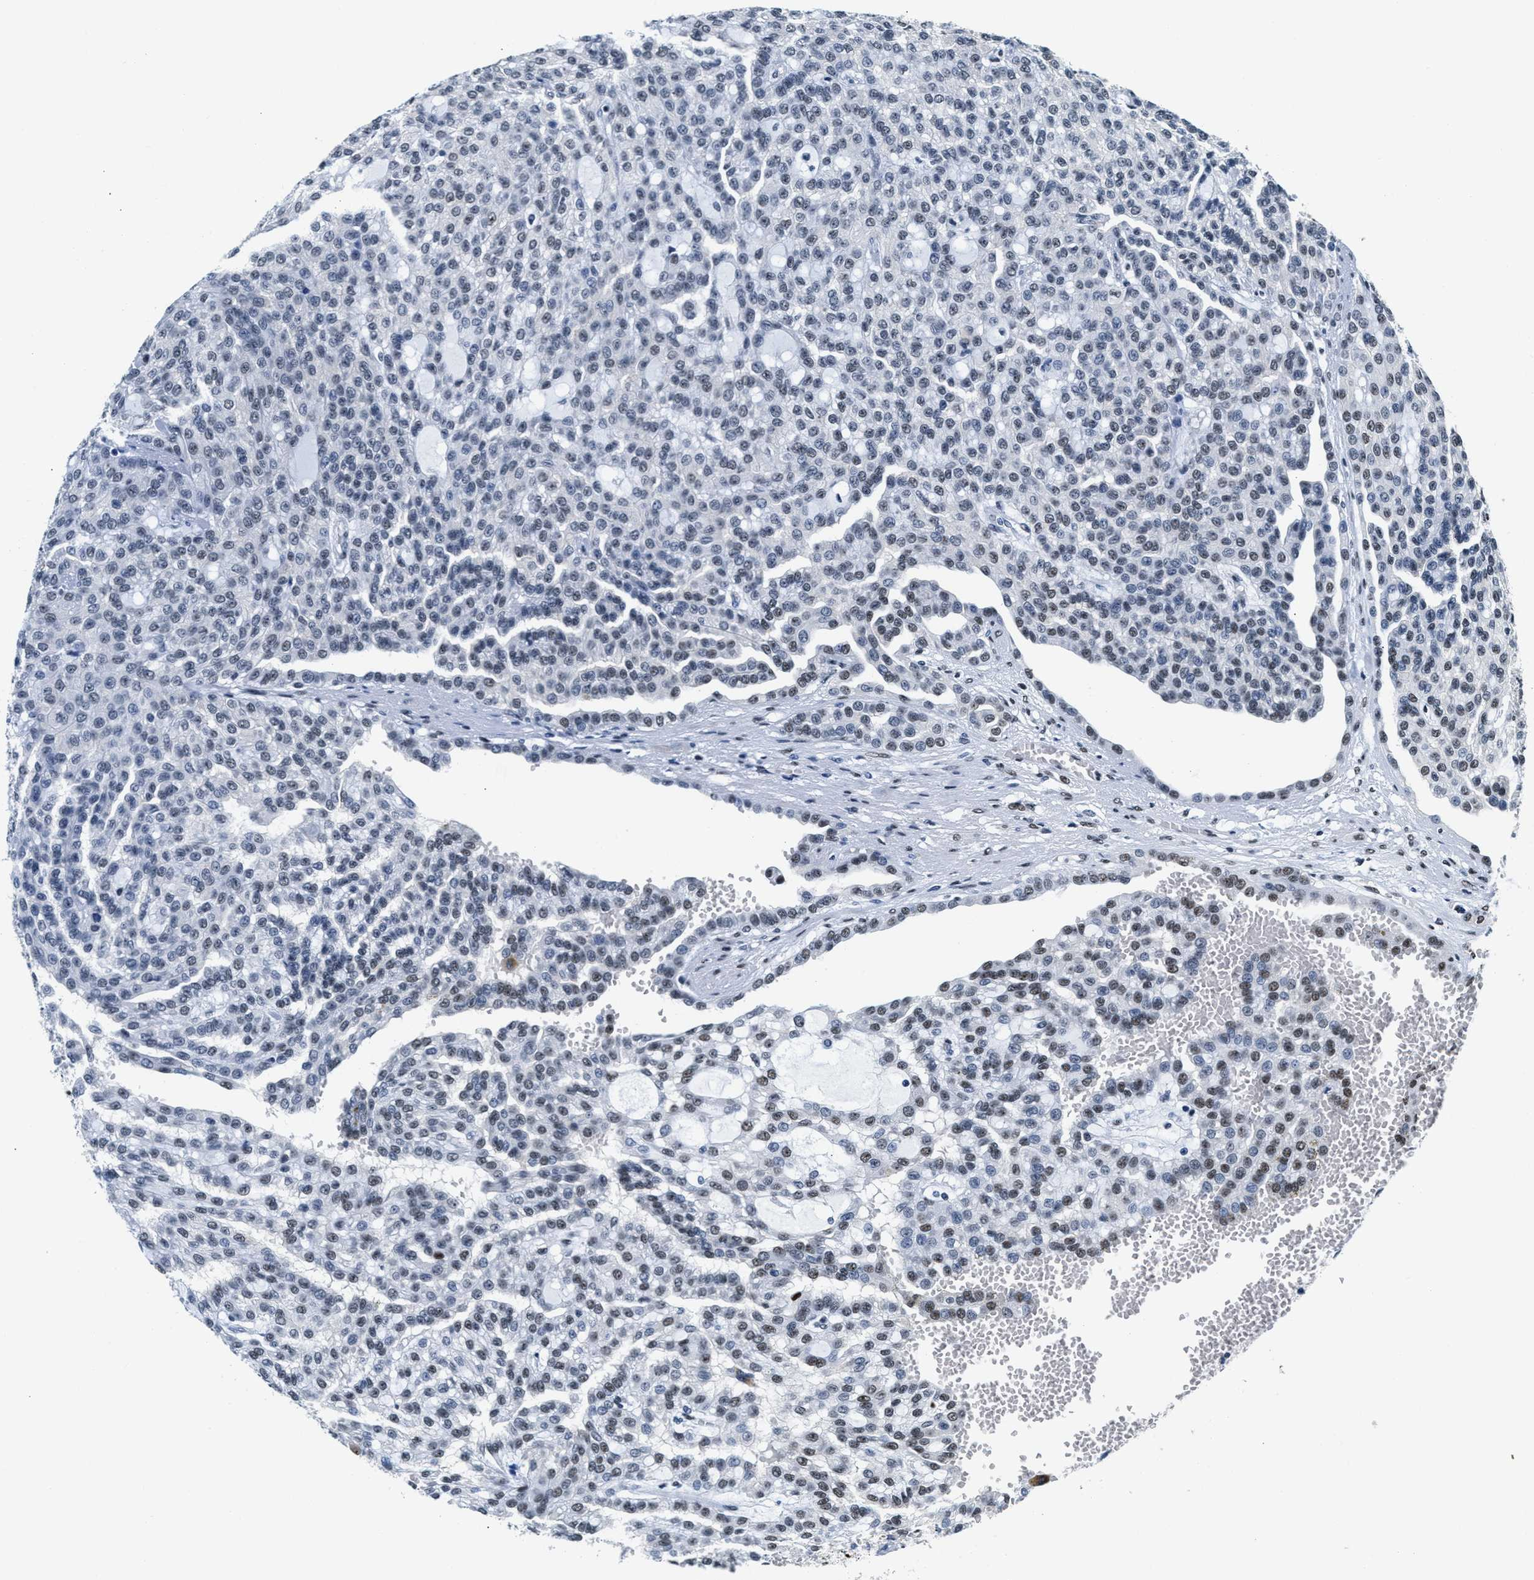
{"staining": {"intensity": "weak", "quantity": "<25%", "location": "nuclear"}, "tissue": "renal cancer", "cell_type": "Tumor cells", "image_type": "cancer", "snomed": [{"axis": "morphology", "description": "Adenocarcinoma, NOS"}, {"axis": "topography", "description": "Kidney"}], "caption": "An immunohistochemistry (IHC) micrograph of renal cancer is shown. There is no staining in tumor cells of renal cancer.", "gene": "RAD50", "patient": {"sex": "male", "age": 63}}